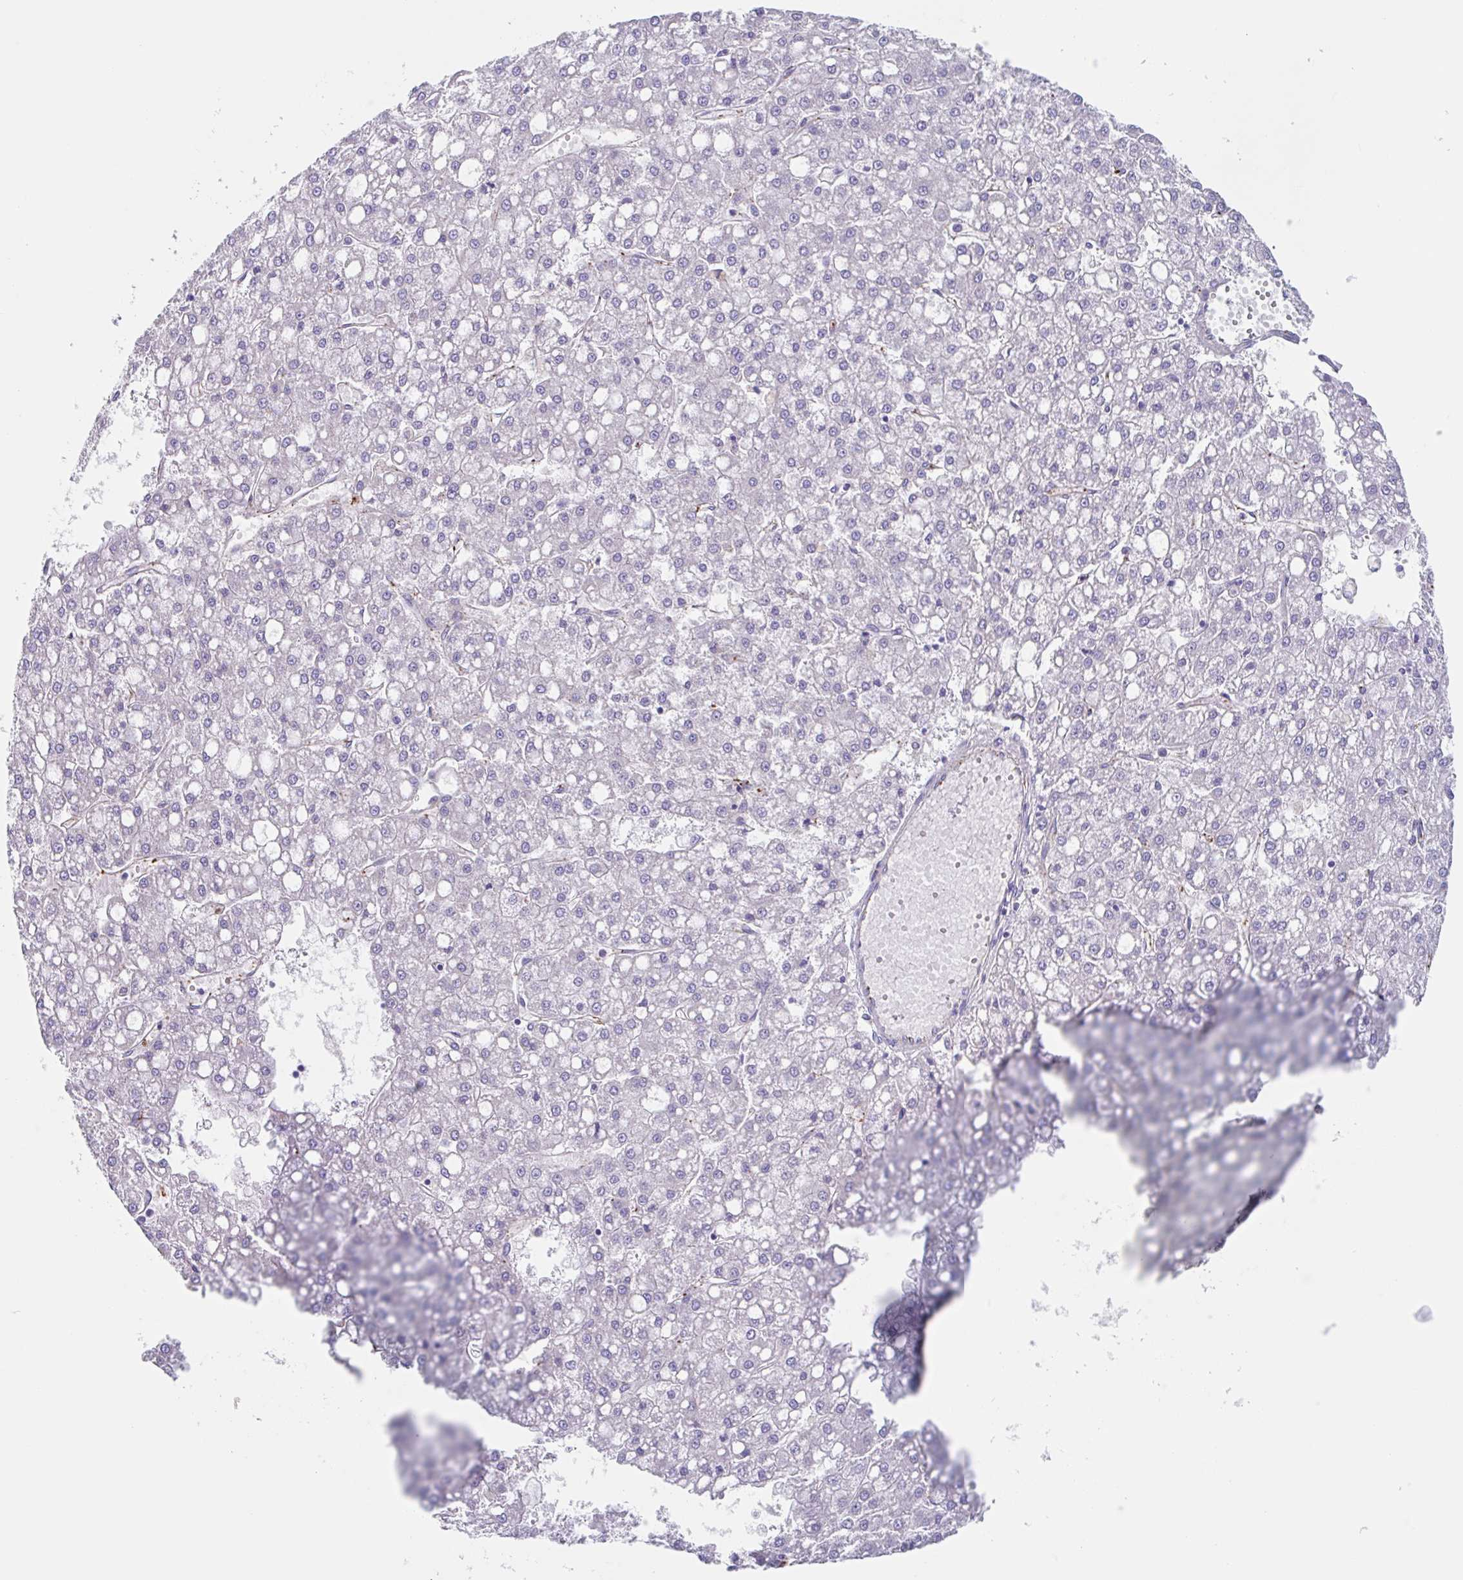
{"staining": {"intensity": "negative", "quantity": "none", "location": "none"}, "tissue": "liver cancer", "cell_type": "Tumor cells", "image_type": "cancer", "snomed": [{"axis": "morphology", "description": "Carcinoma, Hepatocellular, NOS"}, {"axis": "topography", "description": "Liver"}], "caption": "This is an immunohistochemistry image of human liver hepatocellular carcinoma. There is no positivity in tumor cells.", "gene": "EHD4", "patient": {"sex": "male", "age": 67}}